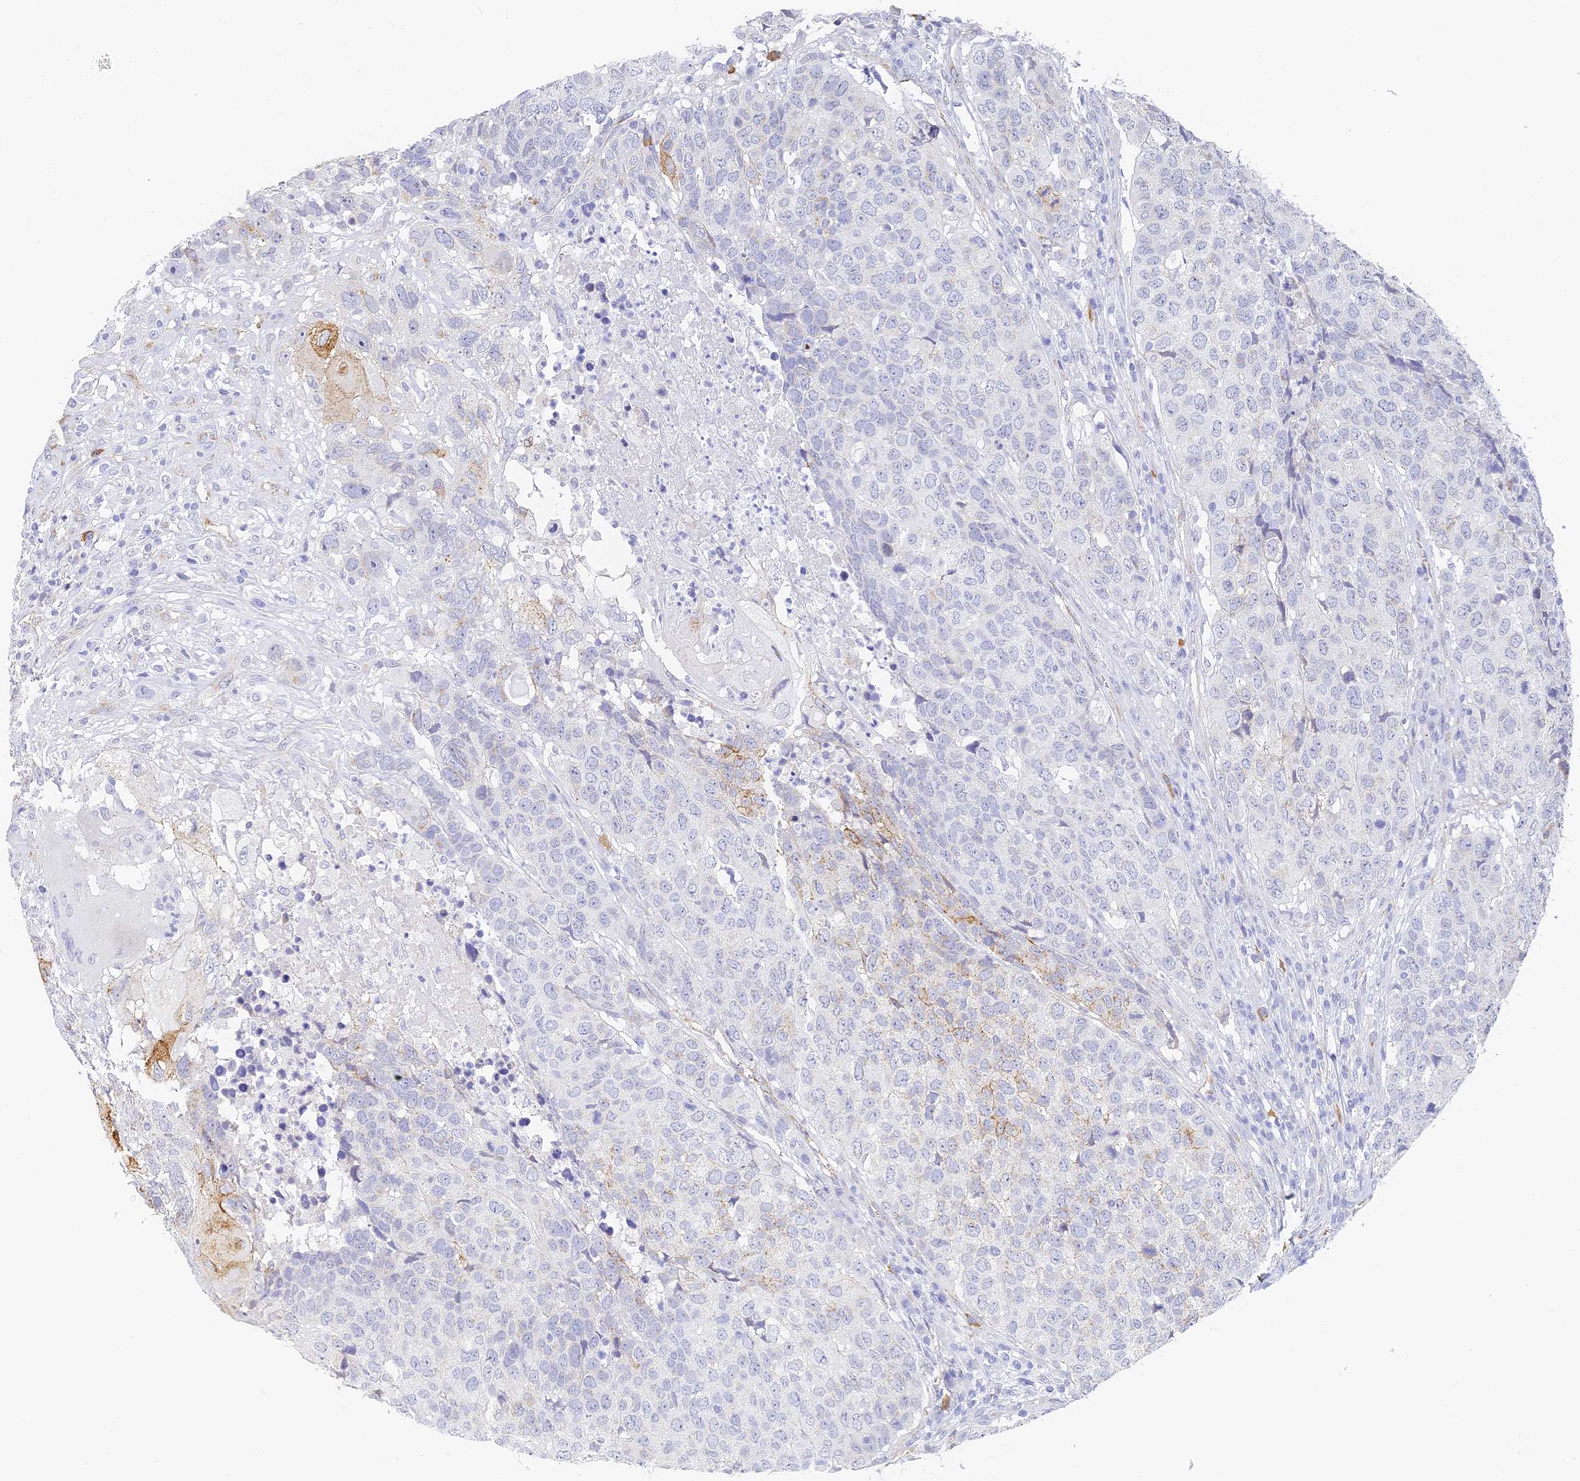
{"staining": {"intensity": "moderate", "quantity": "<25%", "location": "cytoplasmic/membranous"}, "tissue": "head and neck cancer", "cell_type": "Tumor cells", "image_type": "cancer", "snomed": [{"axis": "morphology", "description": "Squamous cell carcinoma, NOS"}, {"axis": "topography", "description": "Head-Neck"}], "caption": "Moderate cytoplasmic/membranous protein expression is identified in about <25% of tumor cells in head and neck squamous cell carcinoma. (DAB (3,3'-diaminobenzidine) = brown stain, brightfield microscopy at high magnification).", "gene": "GJA1", "patient": {"sex": "male", "age": 66}}